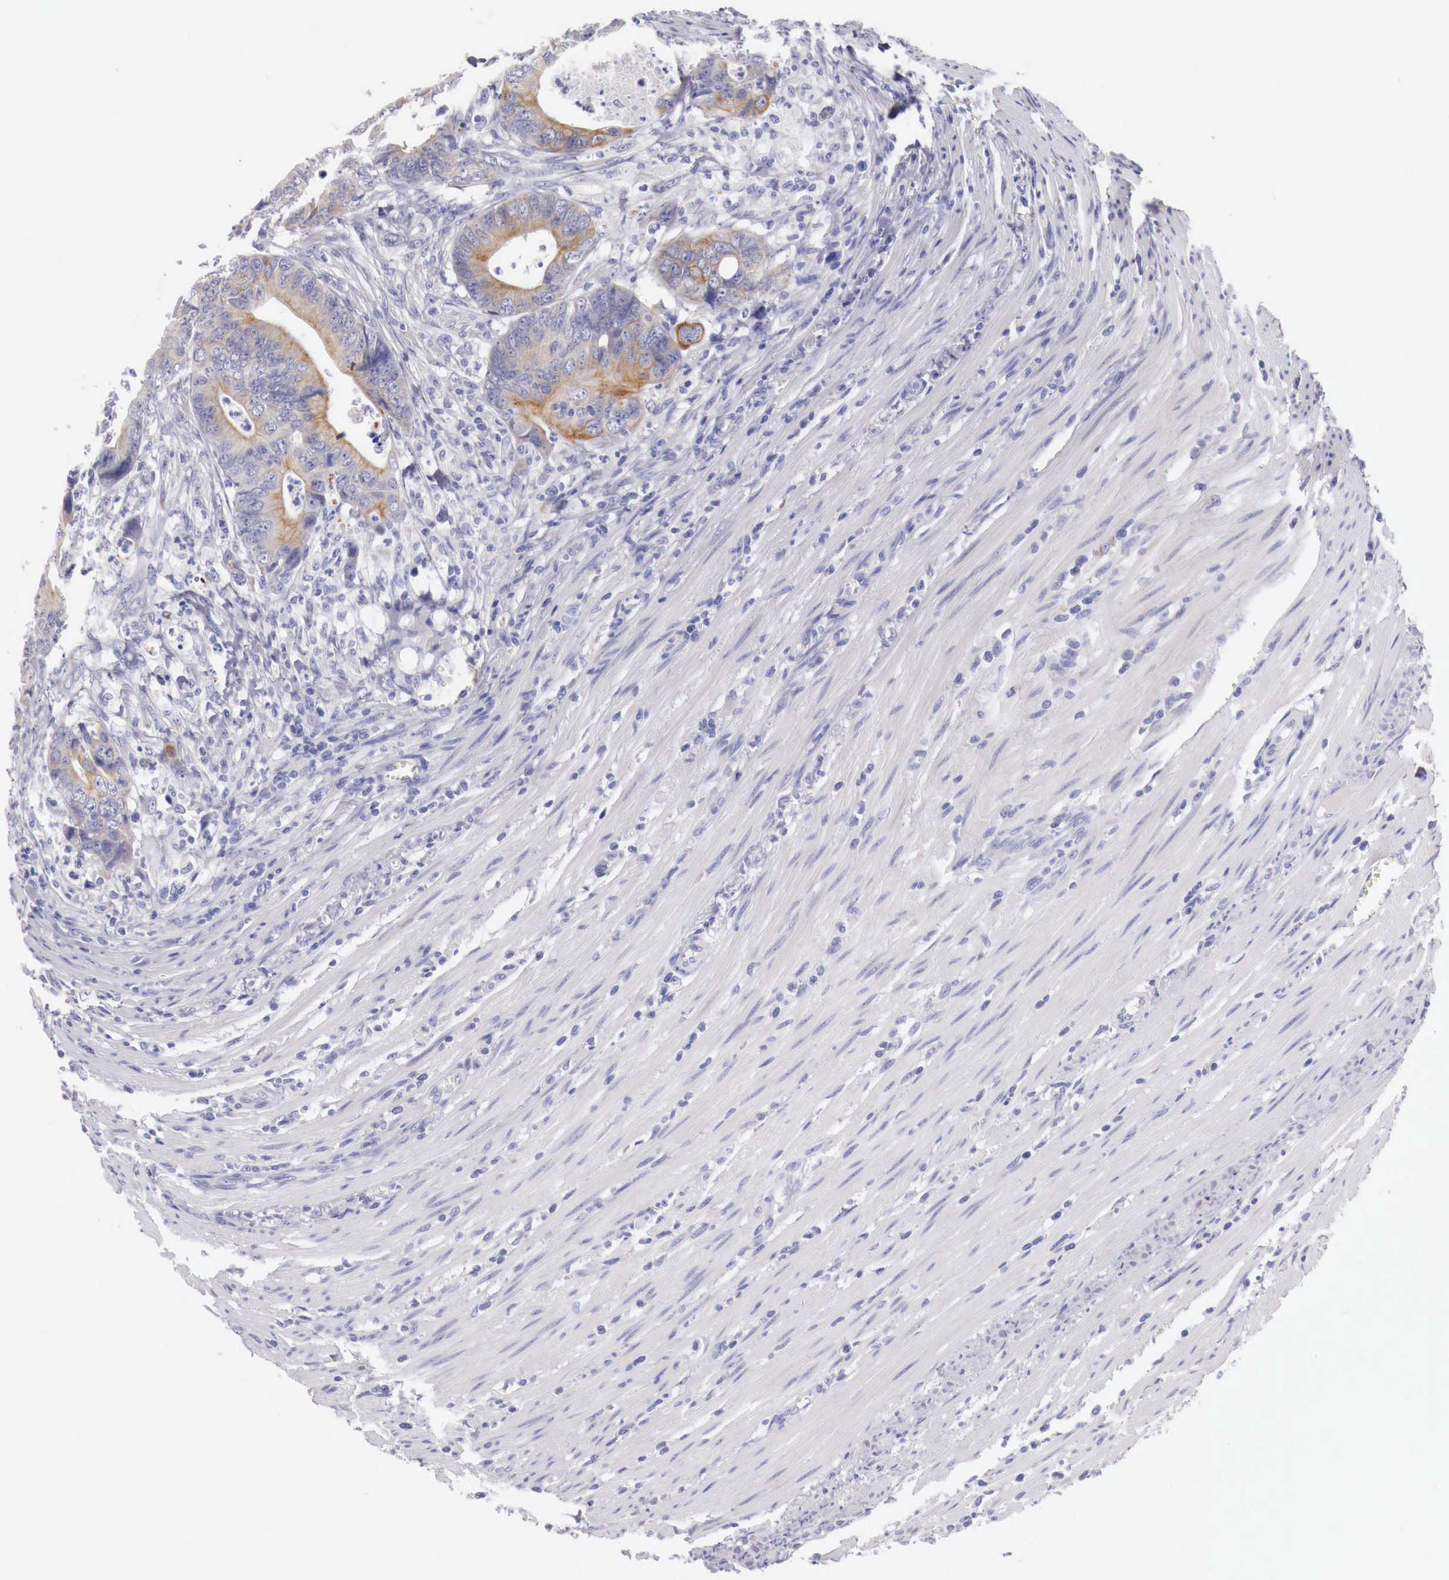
{"staining": {"intensity": "weak", "quantity": ">75%", "location": "cytoplasmic/membranous"}, "tissue": "colorectal cancer", "cell_type": "Tumor cells", "image_type": "cancer", "snomed": [{"axis": "morphology", "description": "Adenocarcinoma, NOS"}, {"axis": "topography", "description": "Colon"}], "caption": "The histopathology image demonstrates staining of colorectal cancer, revealing weak cytoplasmic/membranous protein staining (brown color) within tumor cells.", "gene": "NREP", "patient": {"sex": "female", "age": 78}}